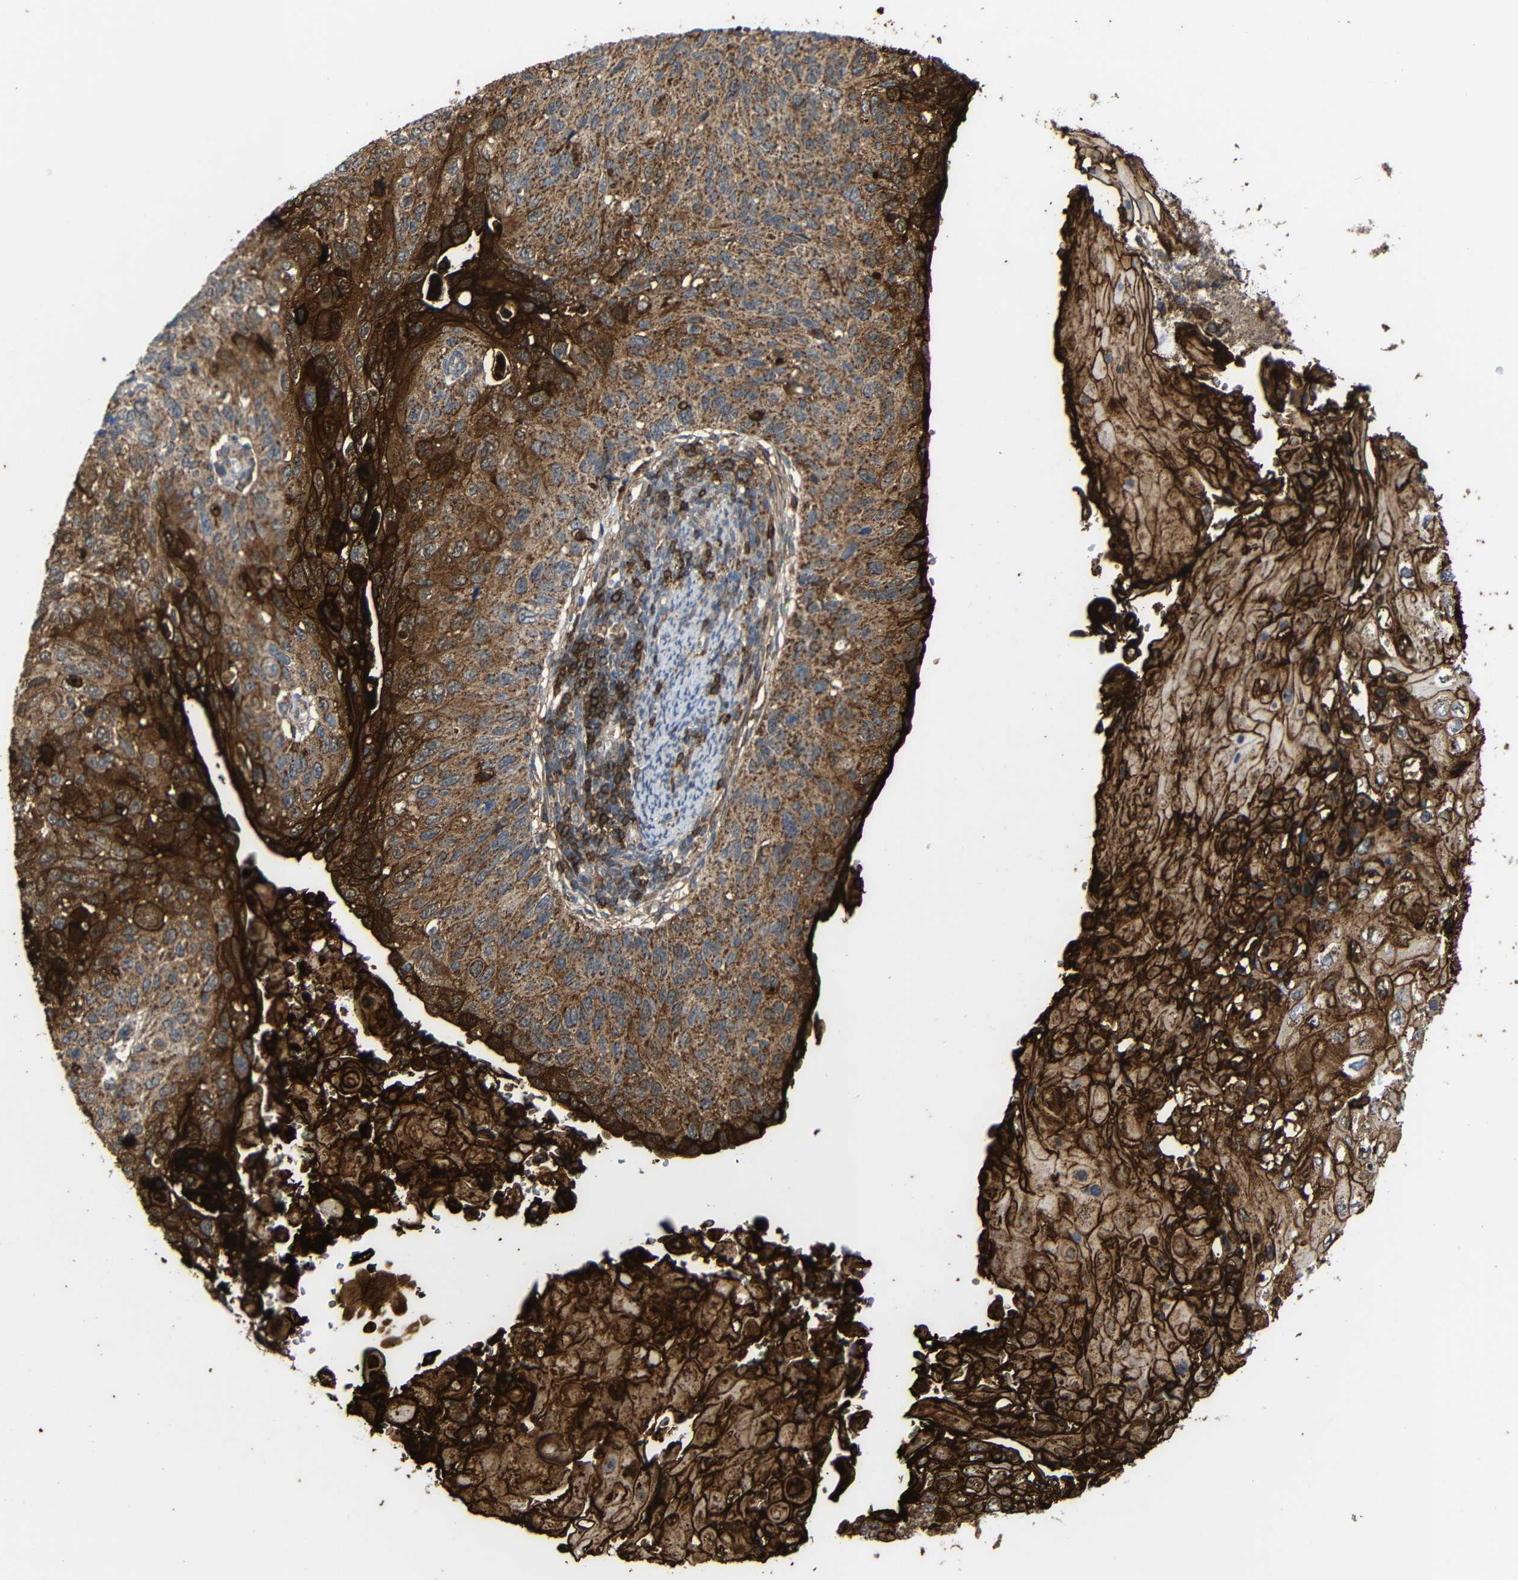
{"staining": {"intensity": "moderate", "quantity": ">75%", "location": "cytoplasmic/membranous"}, "tissue": "cervical cancer", "cell_type": "Tumor cells", "image_type": "cancer", "snomed": [{"axis": "morphology", "description": "Squamous cell carcinoma, NOS"}, {"axis": "topography", "description": "Cervix"}], "caption": "A high-resolution micrograph shows immunohistochemistry (IHC) staining of cervical cancer, which displays moderate cytoplasmic/membranous expression in about >75% of tumor cells.", "gene": "C1GALT1", "patient": {"sex": "female", "age": 70}}